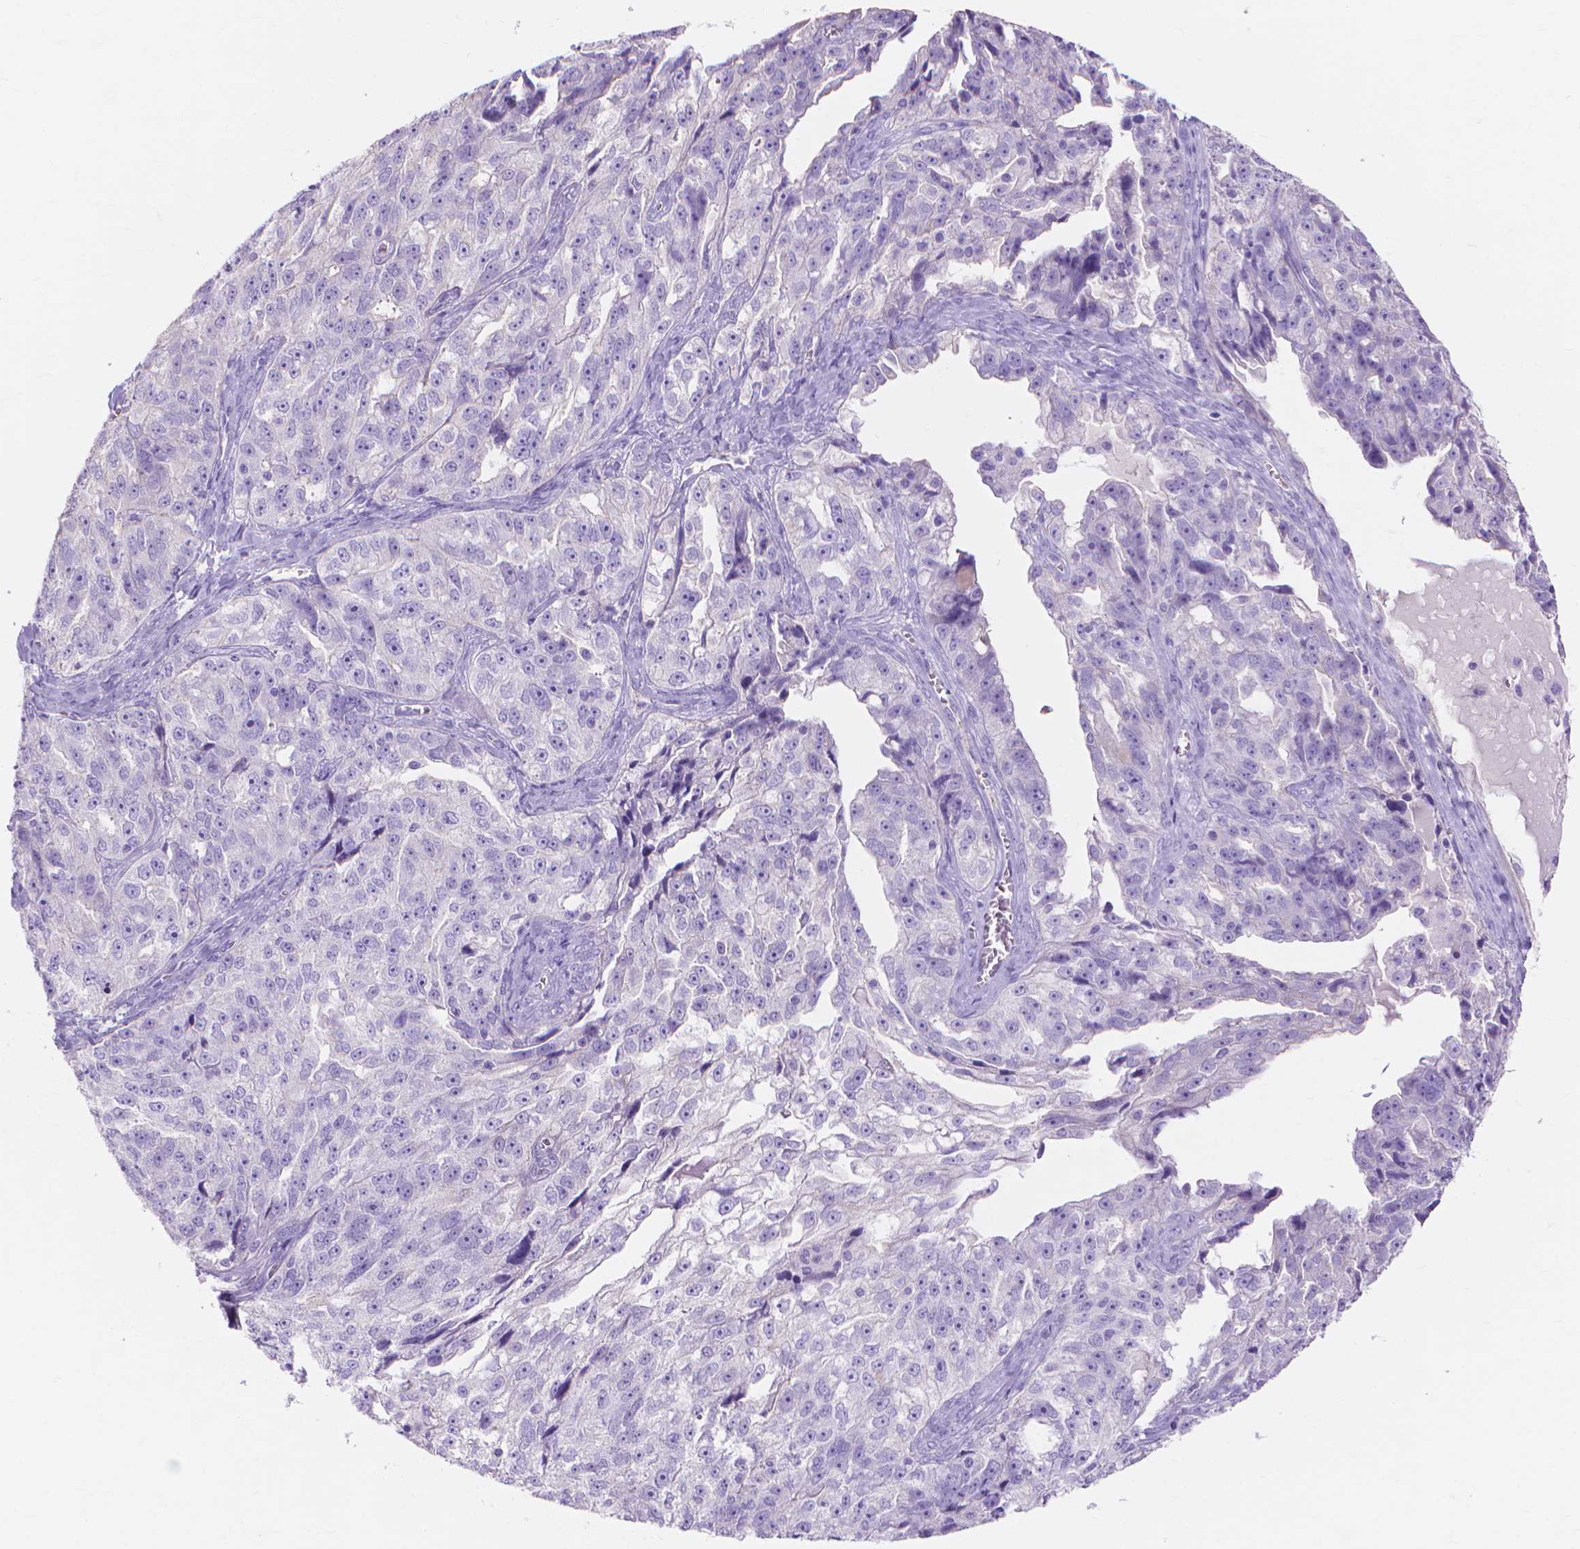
{"staining": {"intensity": "negative", "quantity": "none", "location": "none"}, "tissue": "ovarian cancer", "cell_type": "Tumor cells", "image_type": "cancer", "snomed": [{"axis": "morphology", "description": "Cystadenocarcinoma, serous, NOS"}, {"axis": "topography", "description": "Ovary"}], "caption": "This is an immunohistochemistry histopathology image of human serous cystadenocarcinoma (ovarian). There is no staining in tumor cells.", "gene": "MBLAC1", "patient": {"sex": "female", "age": 51}}